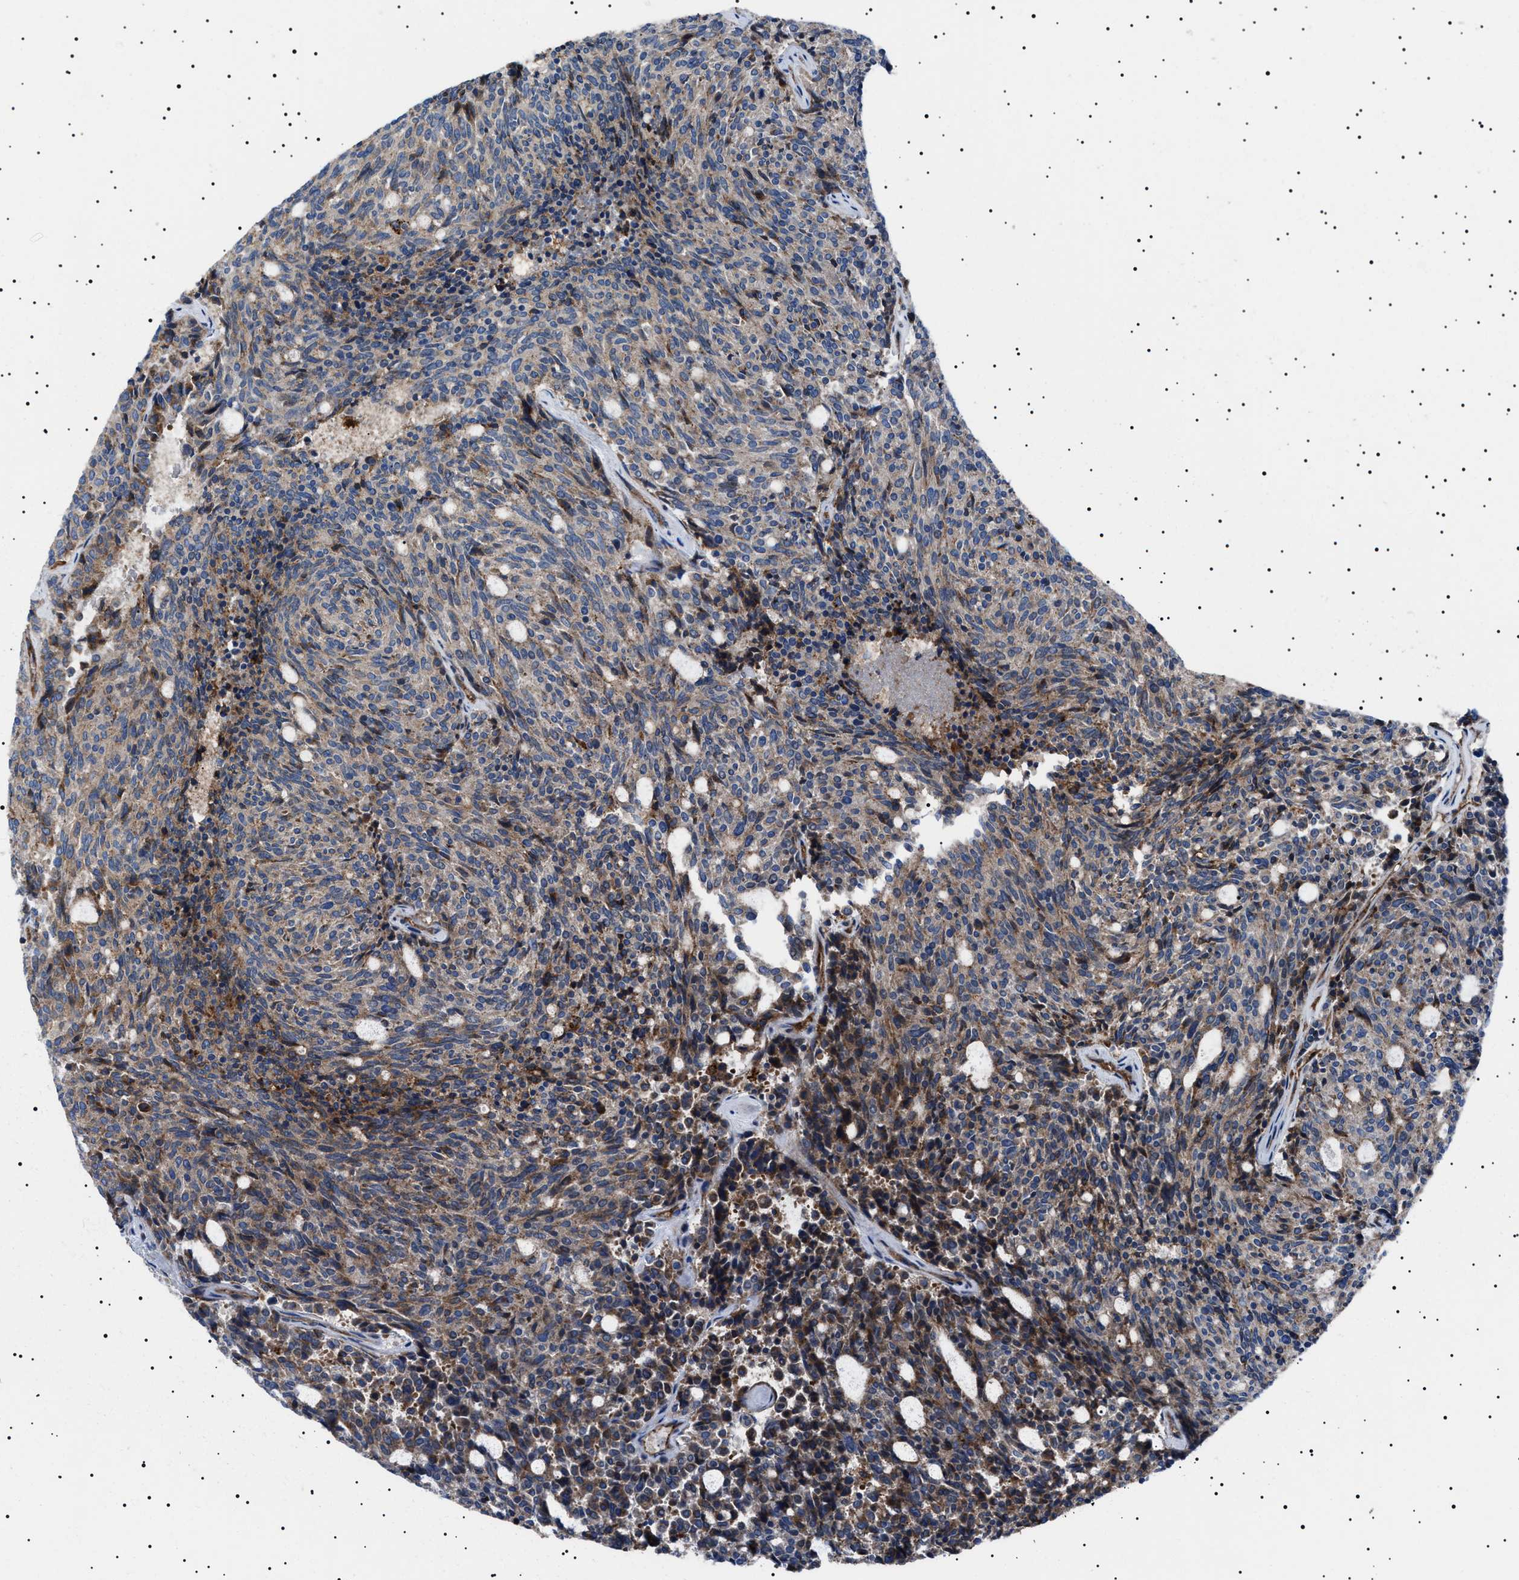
{"staining": {"intensity": "moderate", "quantity": ">75%", "location": "cytoplasmic/membranous"}, "tissue": "carcinoid", "cell_type": "Tumor cells", "image_type": "cancer", "snomed": [{"axis": "morphology", "description": "Carcinoid, malignant, NOS"}, {"axis": "topography", "description": "Pancreas"}], "caption": "A medium amount of moderate cytoplasmic/membranous staining is identified in approximately >75% of tumor cells in carcinoid tissue.", "gene": "NEU1", "patient": {"sex": "female", "age": 54}}